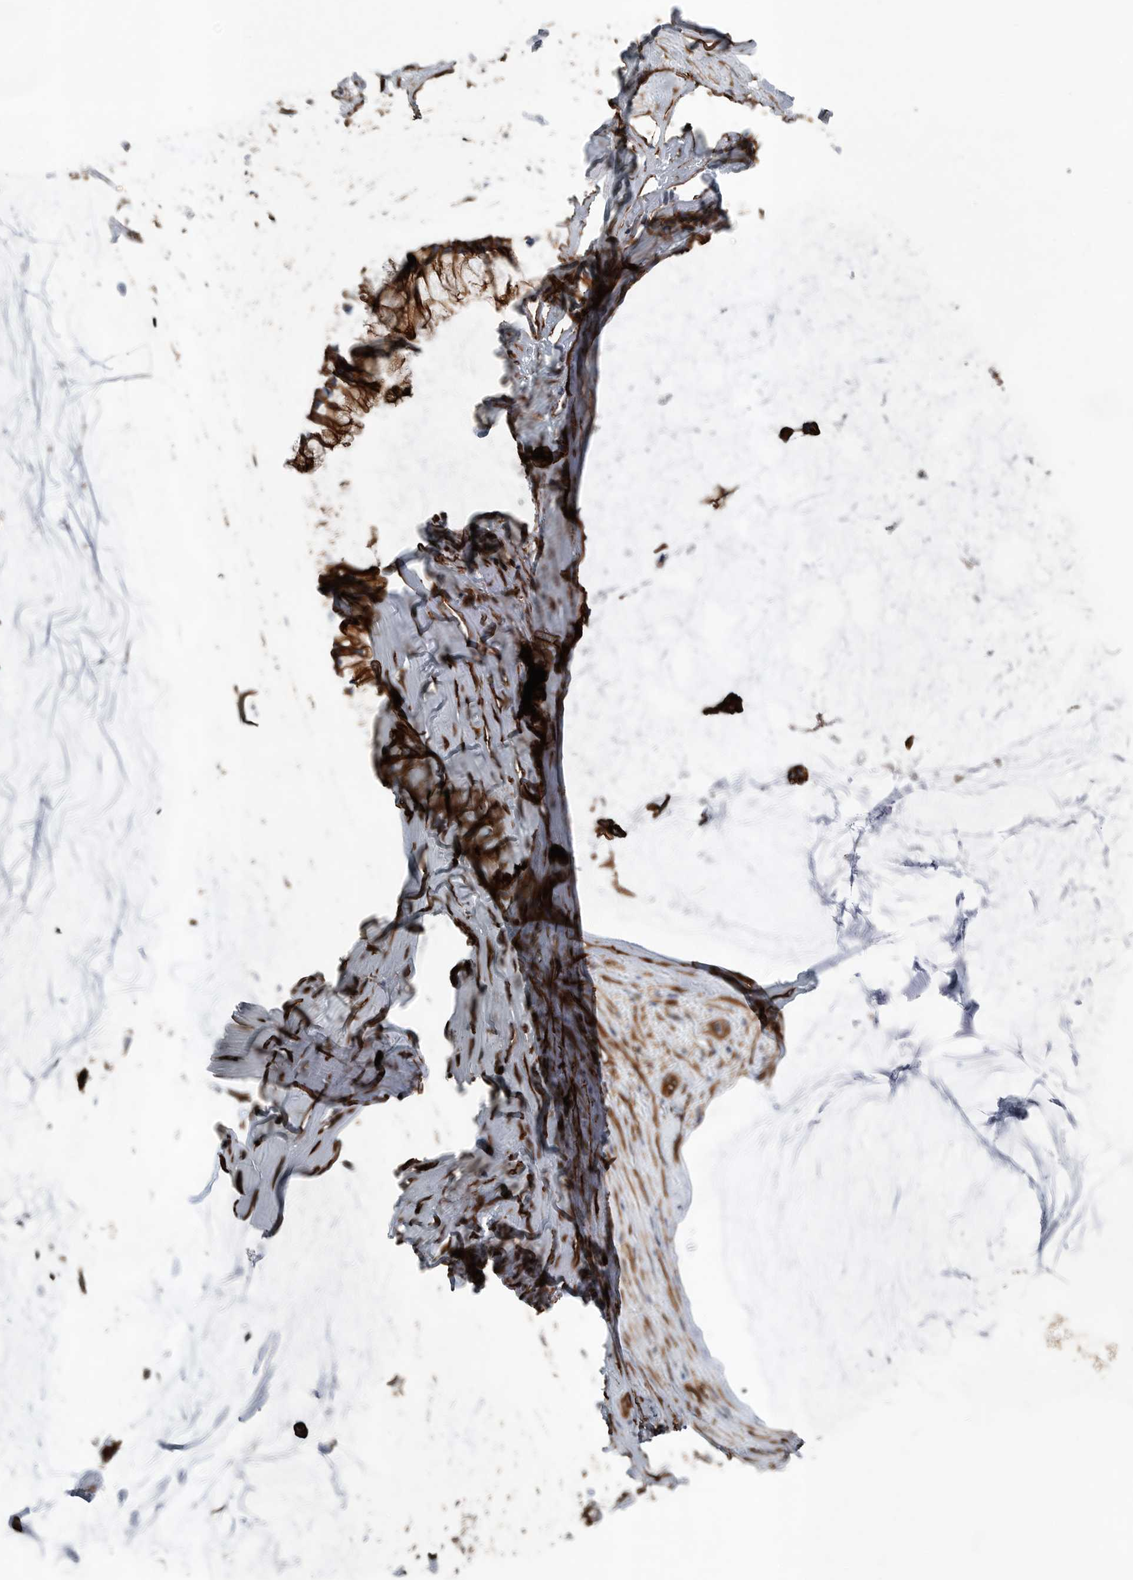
{"staining": {"intensity": "strong", "quantity": ">75%", "location": "cytoplasmic/membranous"}, "tissue": "ovarian cancer", "cell_type": "Tumor cells", "image_type": "cancer", "snomed": [{"axis": "morphology", "description": "Cystadenocarcinoma, mucinous, NOS"}, {"axis": "topography", "description": "Ovary"}], "caption": "High-magnification brightfield microscopy of mucinous cystadenocarcinoma (ovarian) stained with DAB (brown) and counterstained with hematoxylin (blue). tumor cells exhibit strong cytoplasmic/membranous positivity is present in approximately>75% of cells.", "gene": "PLEC", "patient": {"sex": "female", "age": 39}}